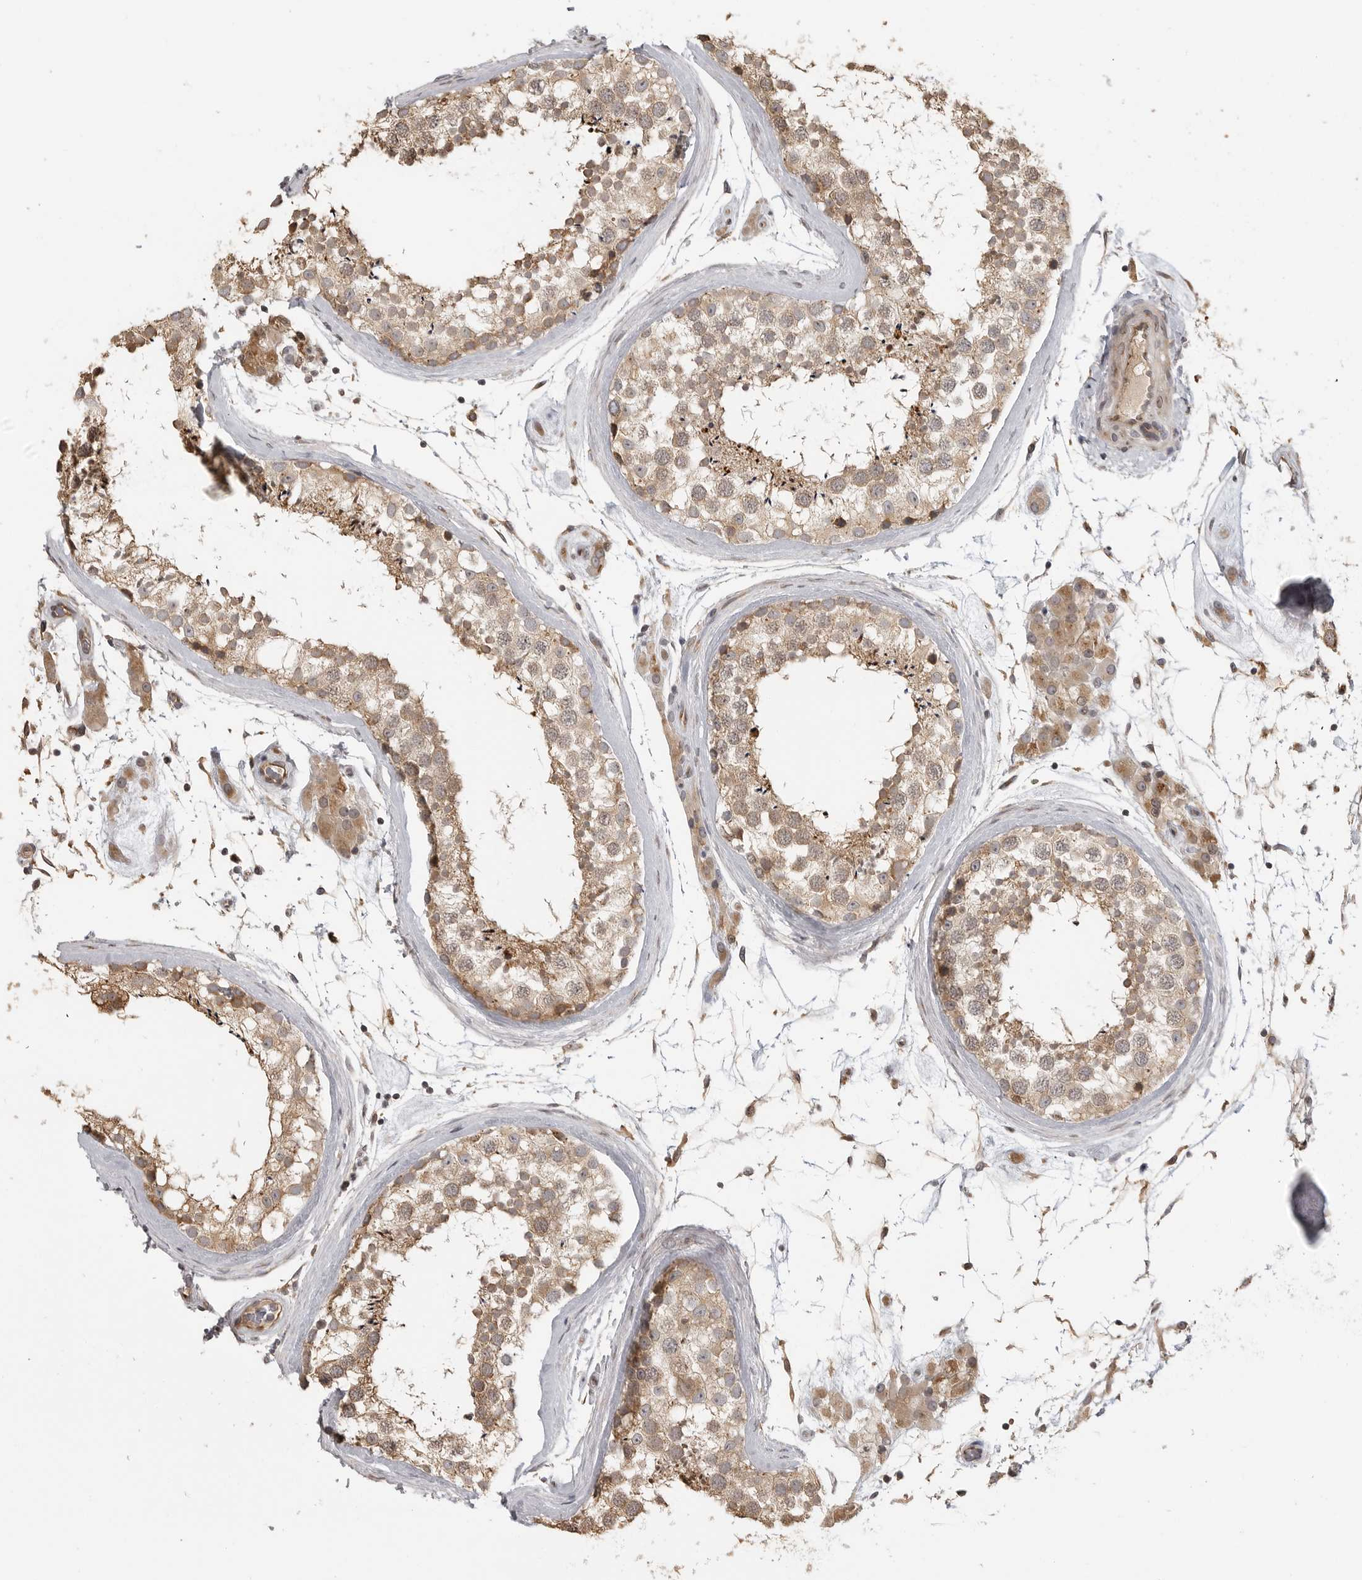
{"staining": {"intensity": "moderate", "quantity": ">75%", "location": "cytoplasmic/membranous"}, "tissue": "testis", "cell_type": "Cells in seminiferous ducts", "image_type": "normal", "snomed": [{"axis": "morphology", "description": "Normal tissue, NOS"}, {"axis": "topography", "description": "Testis"}], "caption": "This histopathology image exhibits immunohistochemistry staining of unremarkable testis, with medium moderate cytoplasmic/membranous expression in about >75% of cells in seminiferous ducts.", "gene": "IDO1", "patient": {"sex": "male", "age": 46}}